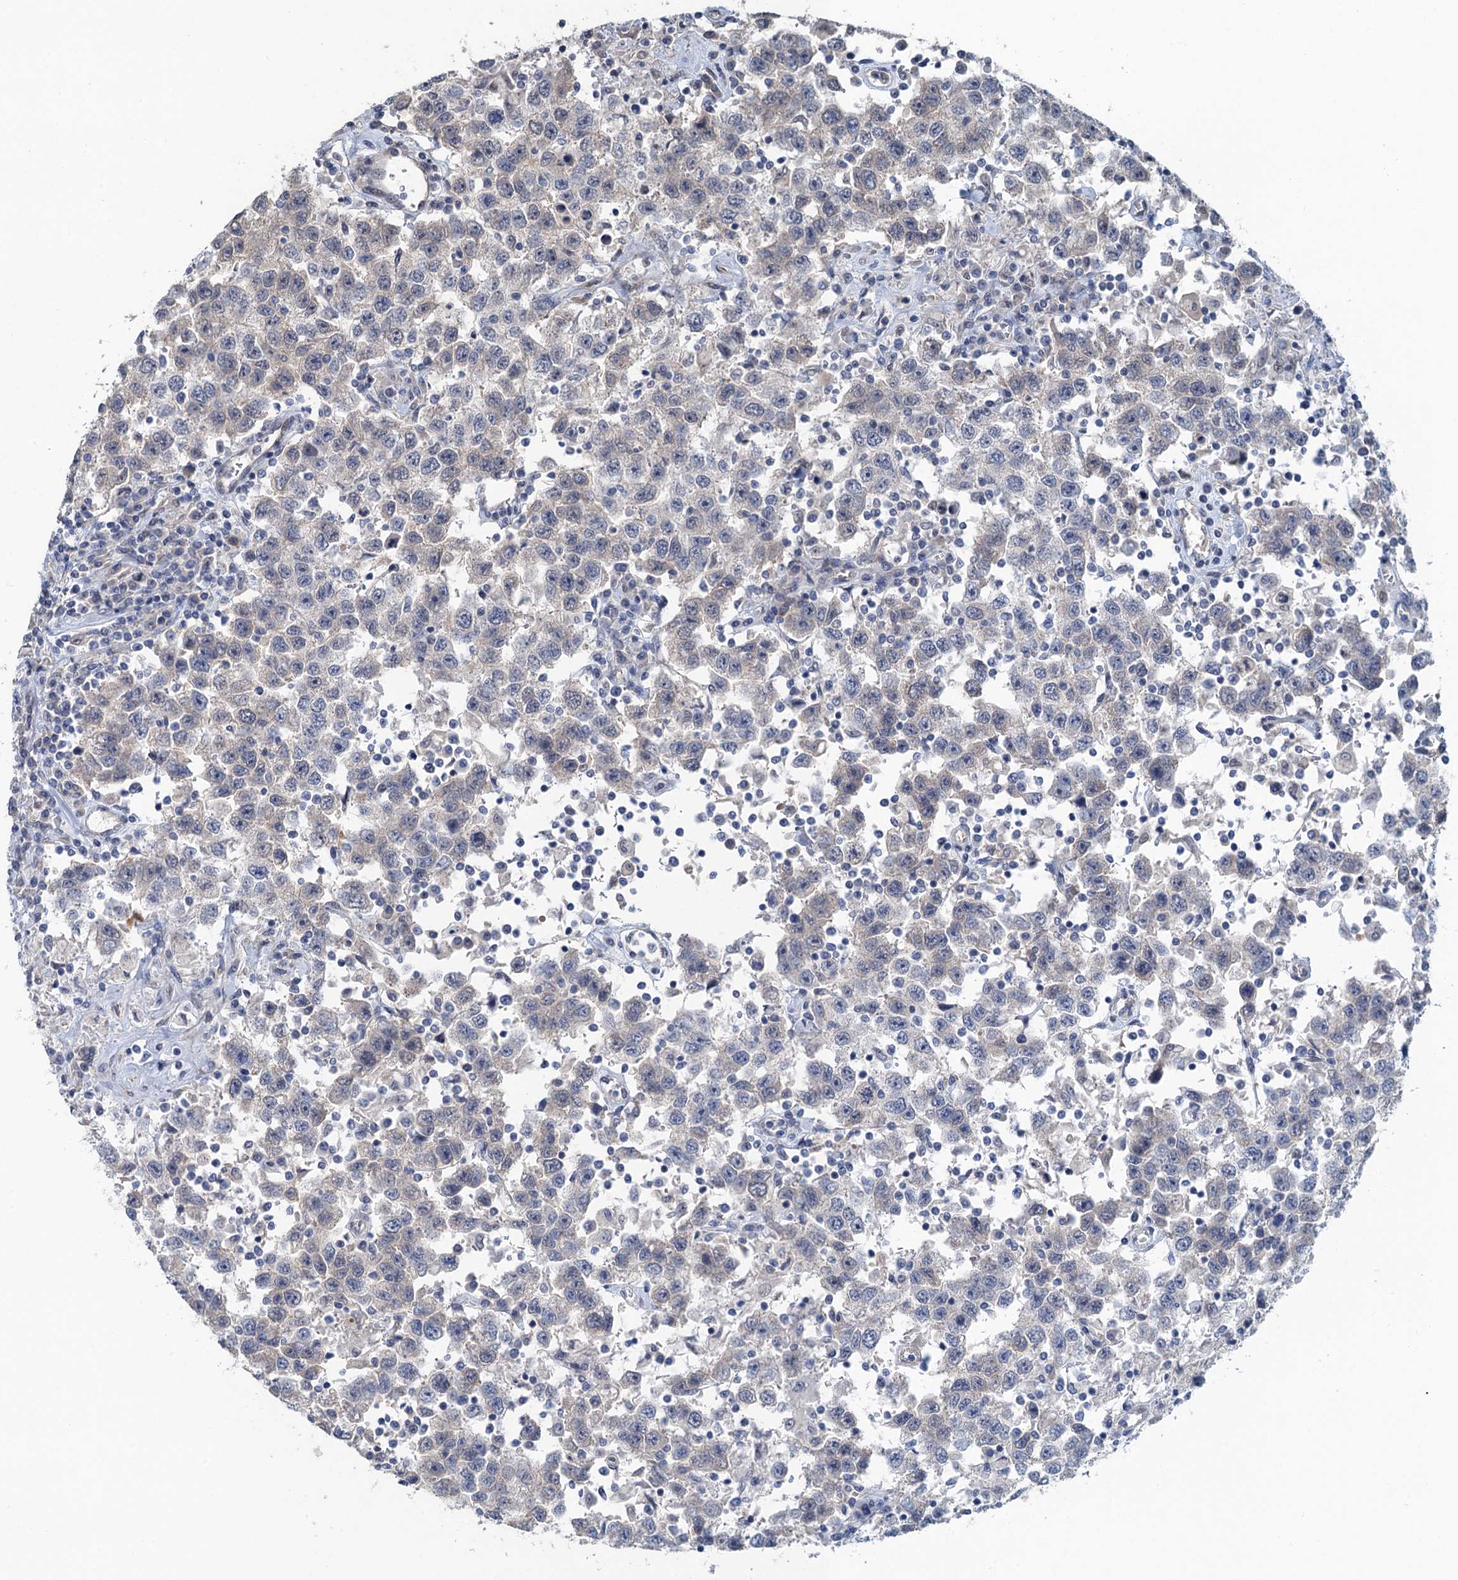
{"staining": {"intensity": "negative", "quantity": "none", "location": "none"}, "tissue": "testis cancer", "cell_type": "Tumor cells", "image_type": "cancer", "snomed": [{"axis": "morphology", "description": "Seminoma, NOS"}, {"axis": "topography", "description": "Testis"}], "caption": "The micrograph exhibits no staining of tumor cells in seminoma (testis).", "gene": "MYO16", "patient": {"sex": "male", "age": 41}}